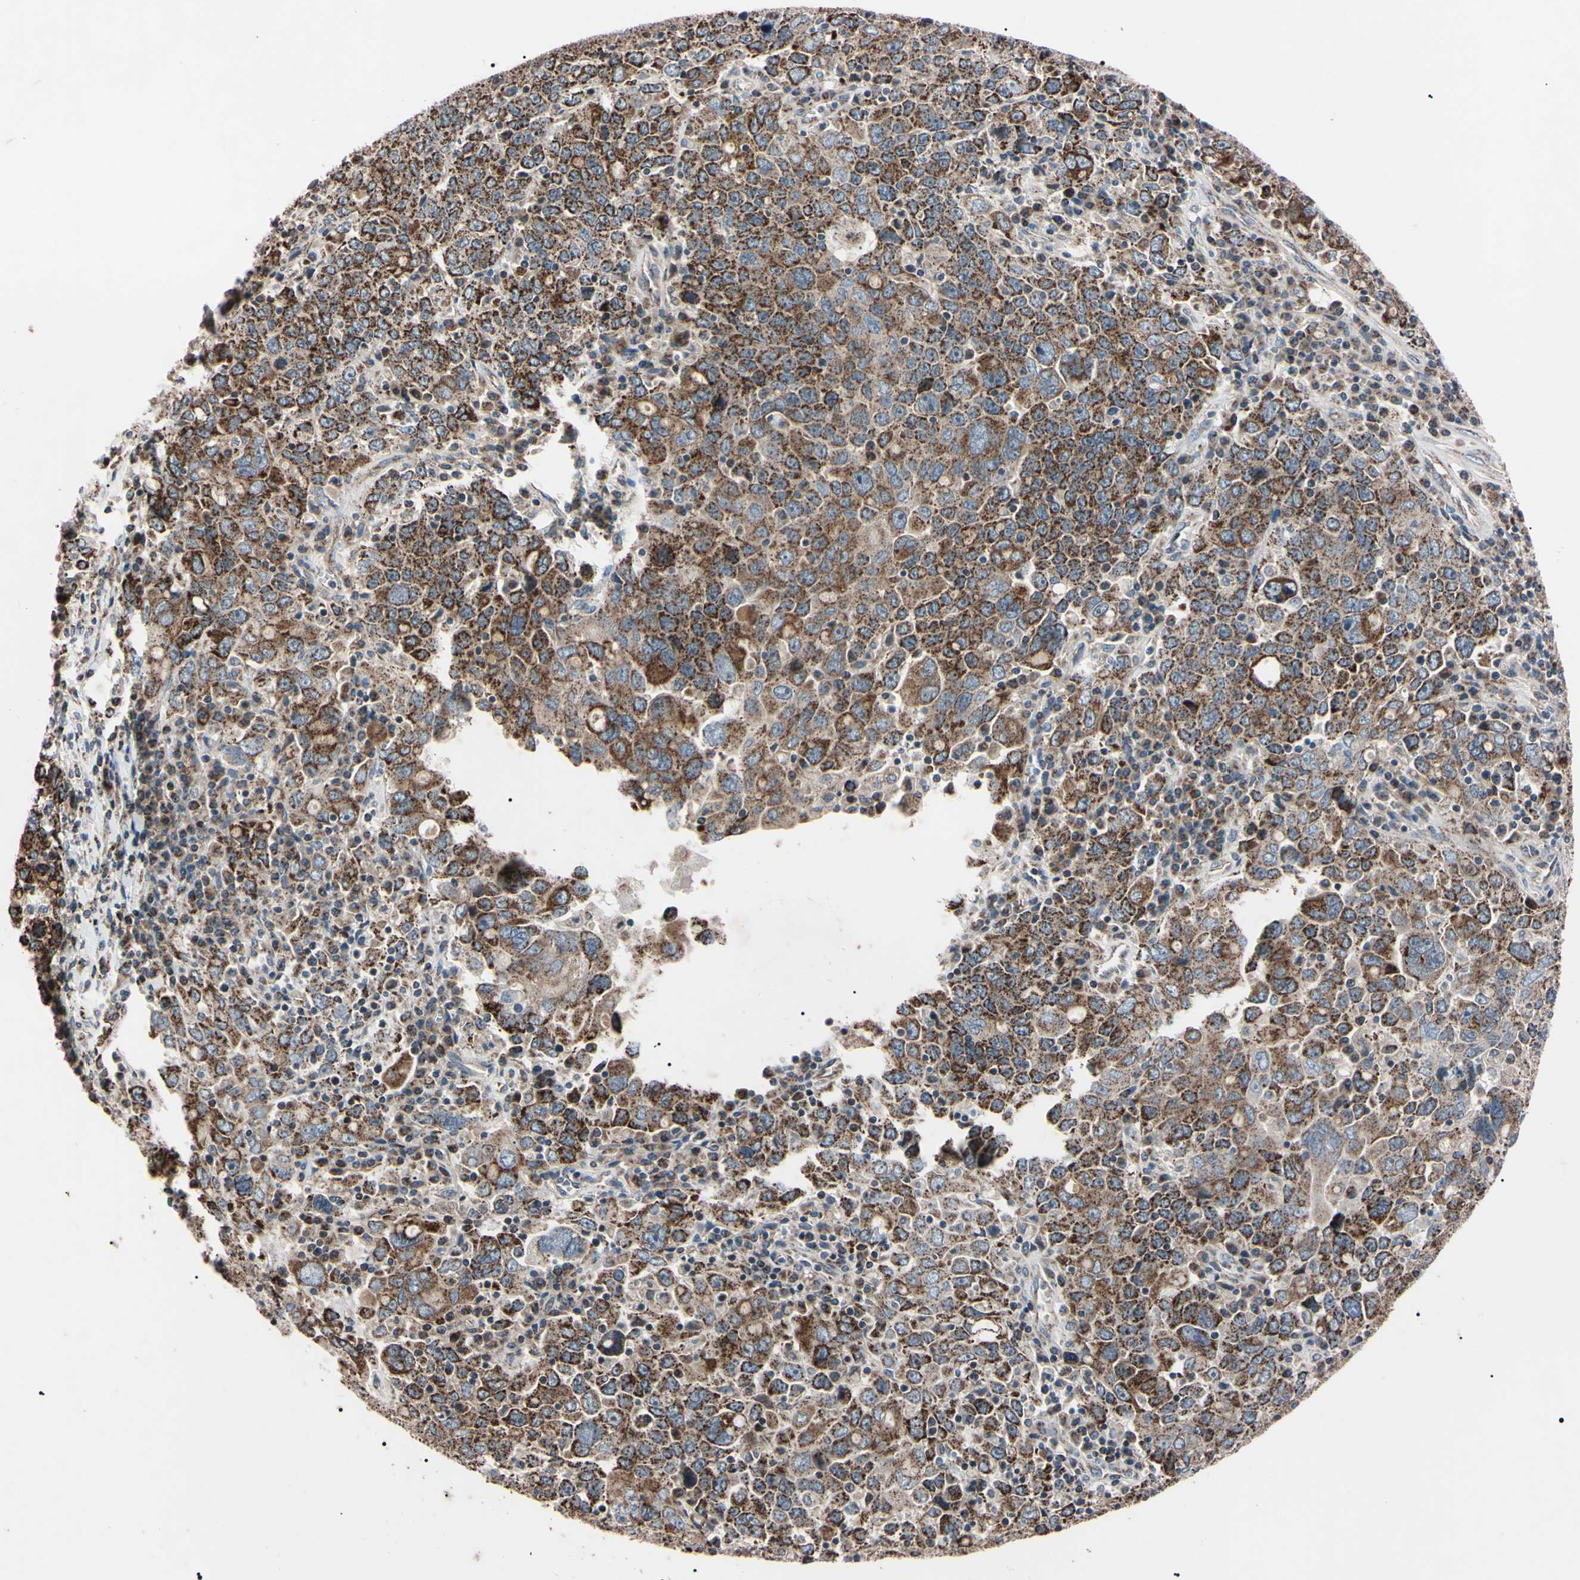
{"staining": {"intensity": "moderate", "quantity": ">75%", "location": "cytoplasmic/membranous"}, "tissue": "ovarian cancer", "cell_type": "Tumor cells", "image_type": "cancer", "snomed": [{"axis": "morphology", "description": "Carcinoma, endometroid"}, {"axis": "topography", "description": "Ovary"}], "caption": "Approximately >75% of tumor cells in human ovarian endometroid carcinoma demonstrate moderate cytoplasmic/membranous protein positivity as visualized by brown immunohistochemical staining.", "gene": "TNFRSF1A", "patient": {"sex": "female", "age": 62}}